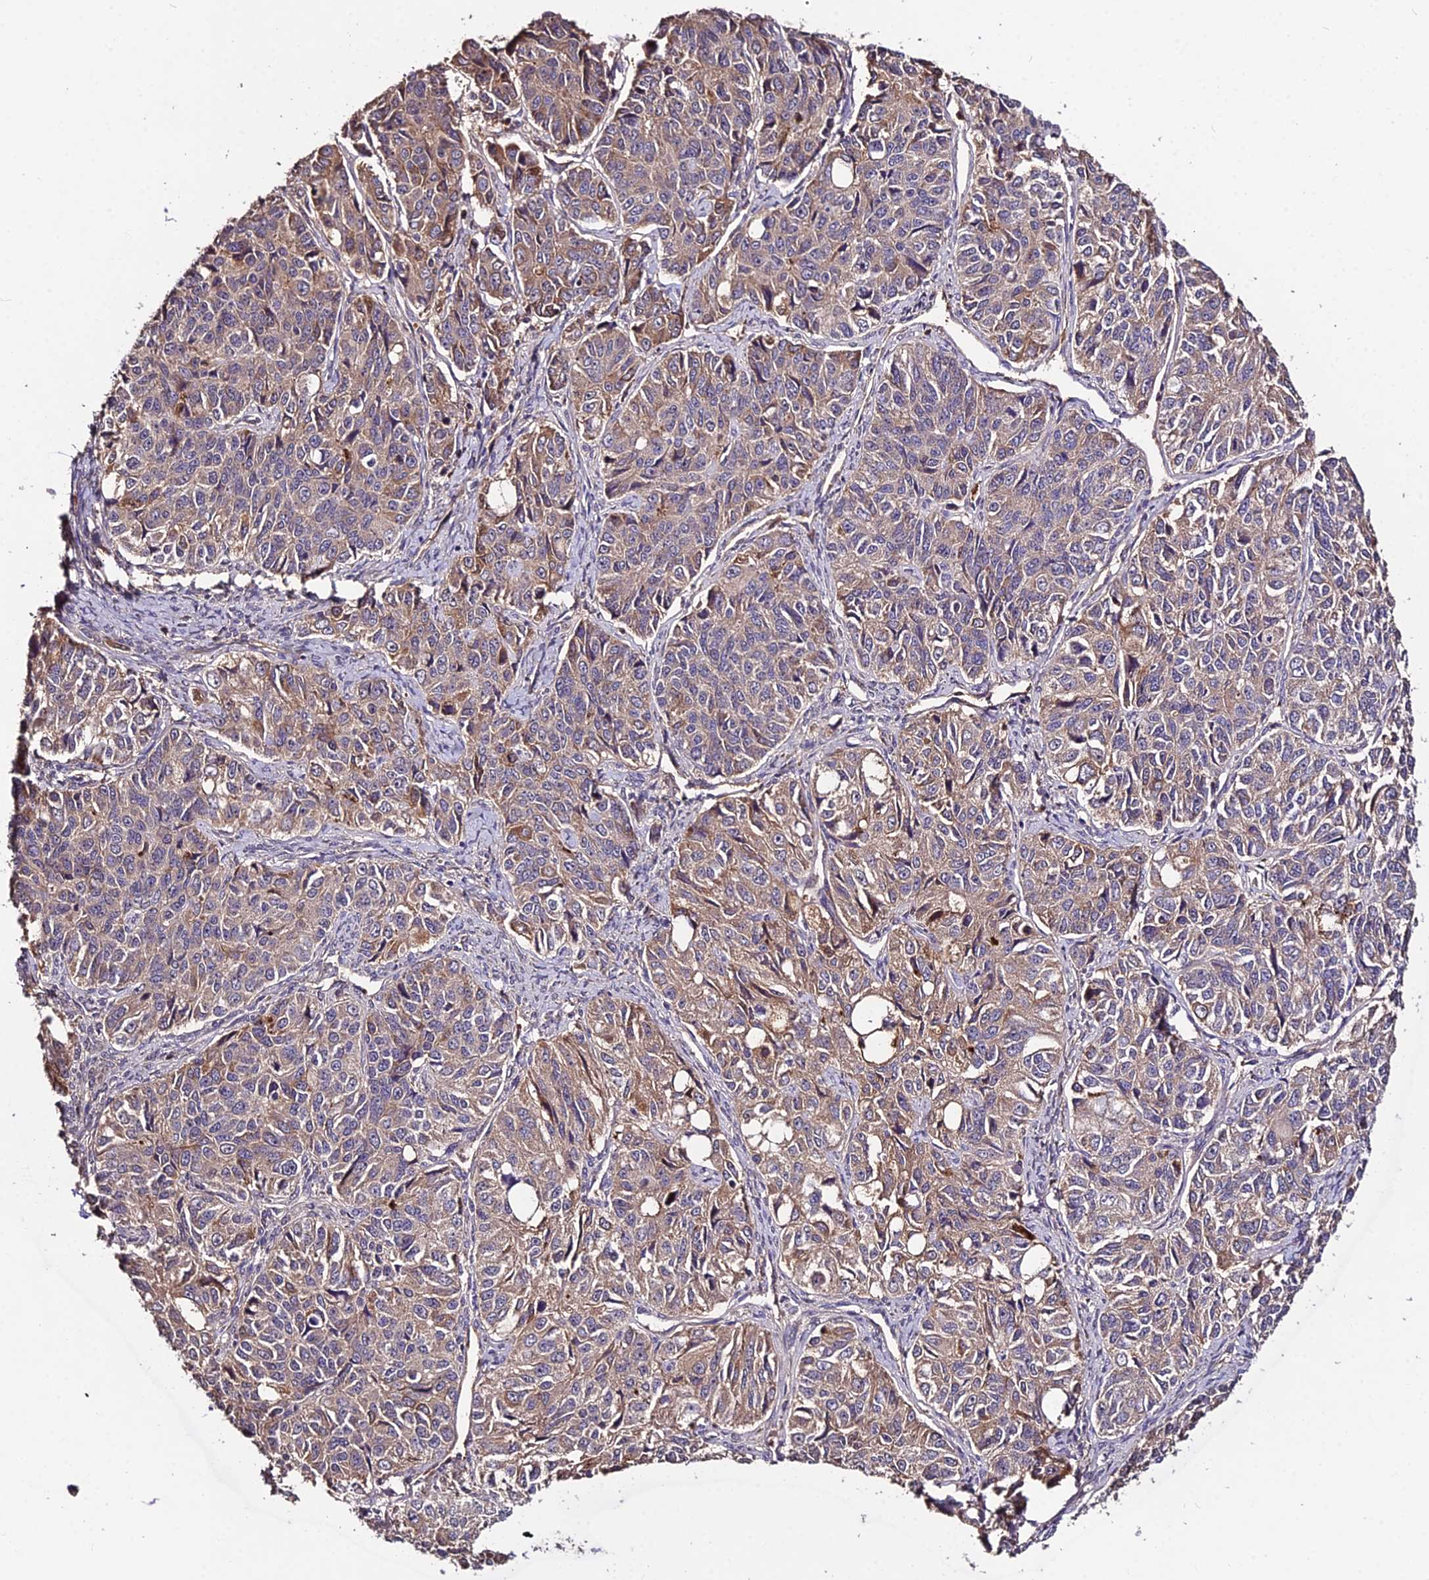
{"staining": {"intensity": "weak", "quantity": ">75%", "location": "cytoplasmic/membranous"}, "tissue": "ovarian cancer", "cell_type": "Tumor cells", "image_type": "cancer", "snomed": [{"axis": "morphology", "description": "Carcinoma, endometroid"}, {"axis": "topography", "description": "Ovary"}], "caption": "Protein expression analysis of endometroid carcinoma (ovarian) shows weak cytoplasmic/membranous expression in approximately >75% of tumor cells.", "gene": "KCTD16", "patient": {"sex": "female", "age": 51}}